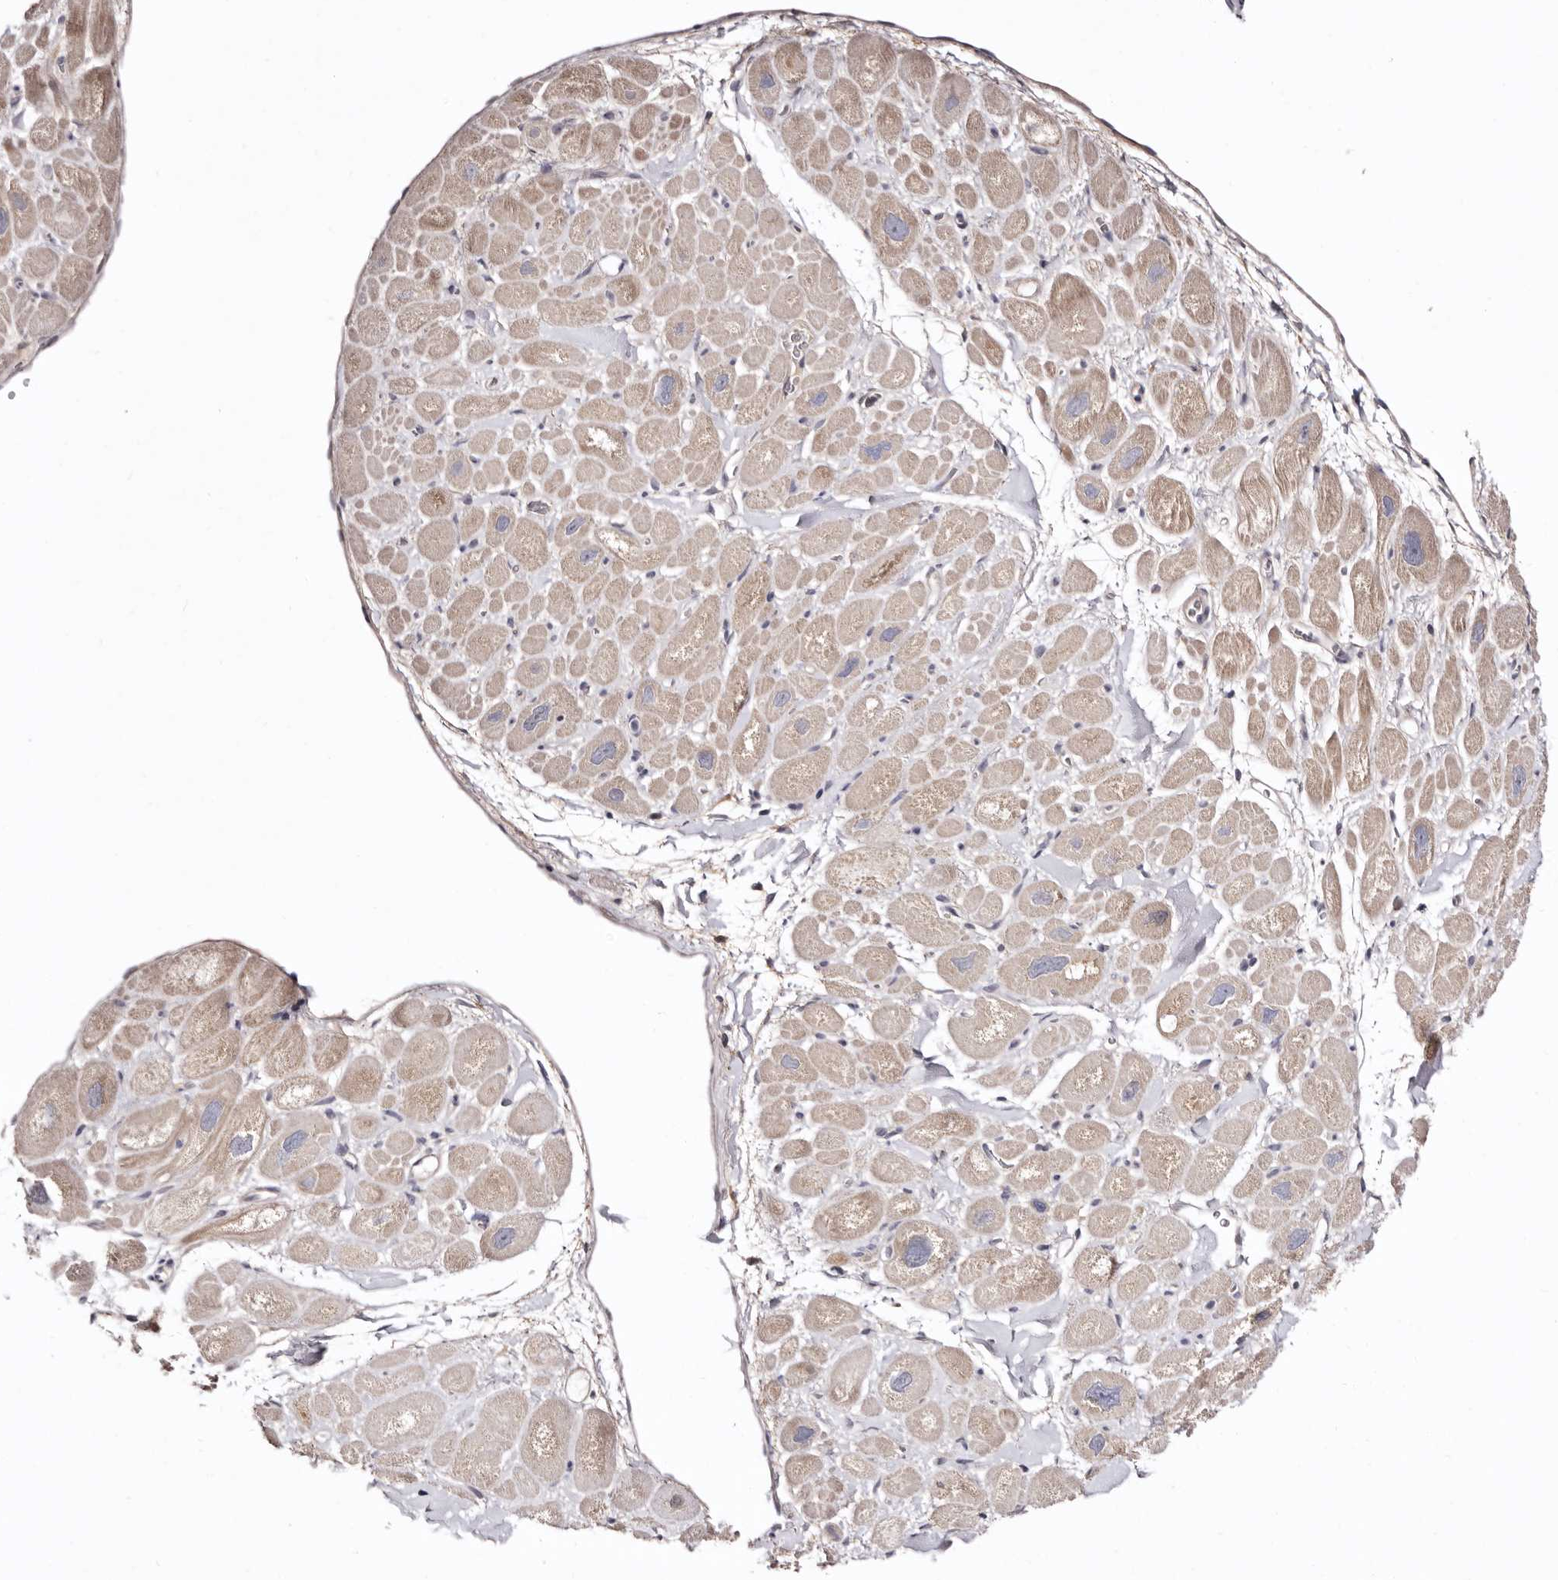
{"staining": {"intensity": "weak", "quantity": ">75%", "location": "cytoplasmic/membranous"}, "tissue": "heart muscle", "cell_type": "Cardiomyocytes", "image_type": "normal", "snomed": [{"axis": "morphology", "description": "Normal tissue, NOS"}, {"axis": "topography", "description": "Heart"}], "caption": "DAB (3,3'-diaminobenzidine) immunohistochemical staining of unremarkable heart muscle exhibits weak cytoplasmic/membranous protein positivity in about >75% of cardiomyocytes. (DAB (3,3'-diaminobenzidine) = brown stain, brightfield microscopy at high magnification).", "gene": "CDCA8", "patient": {"sex": "male", "age": 49}}